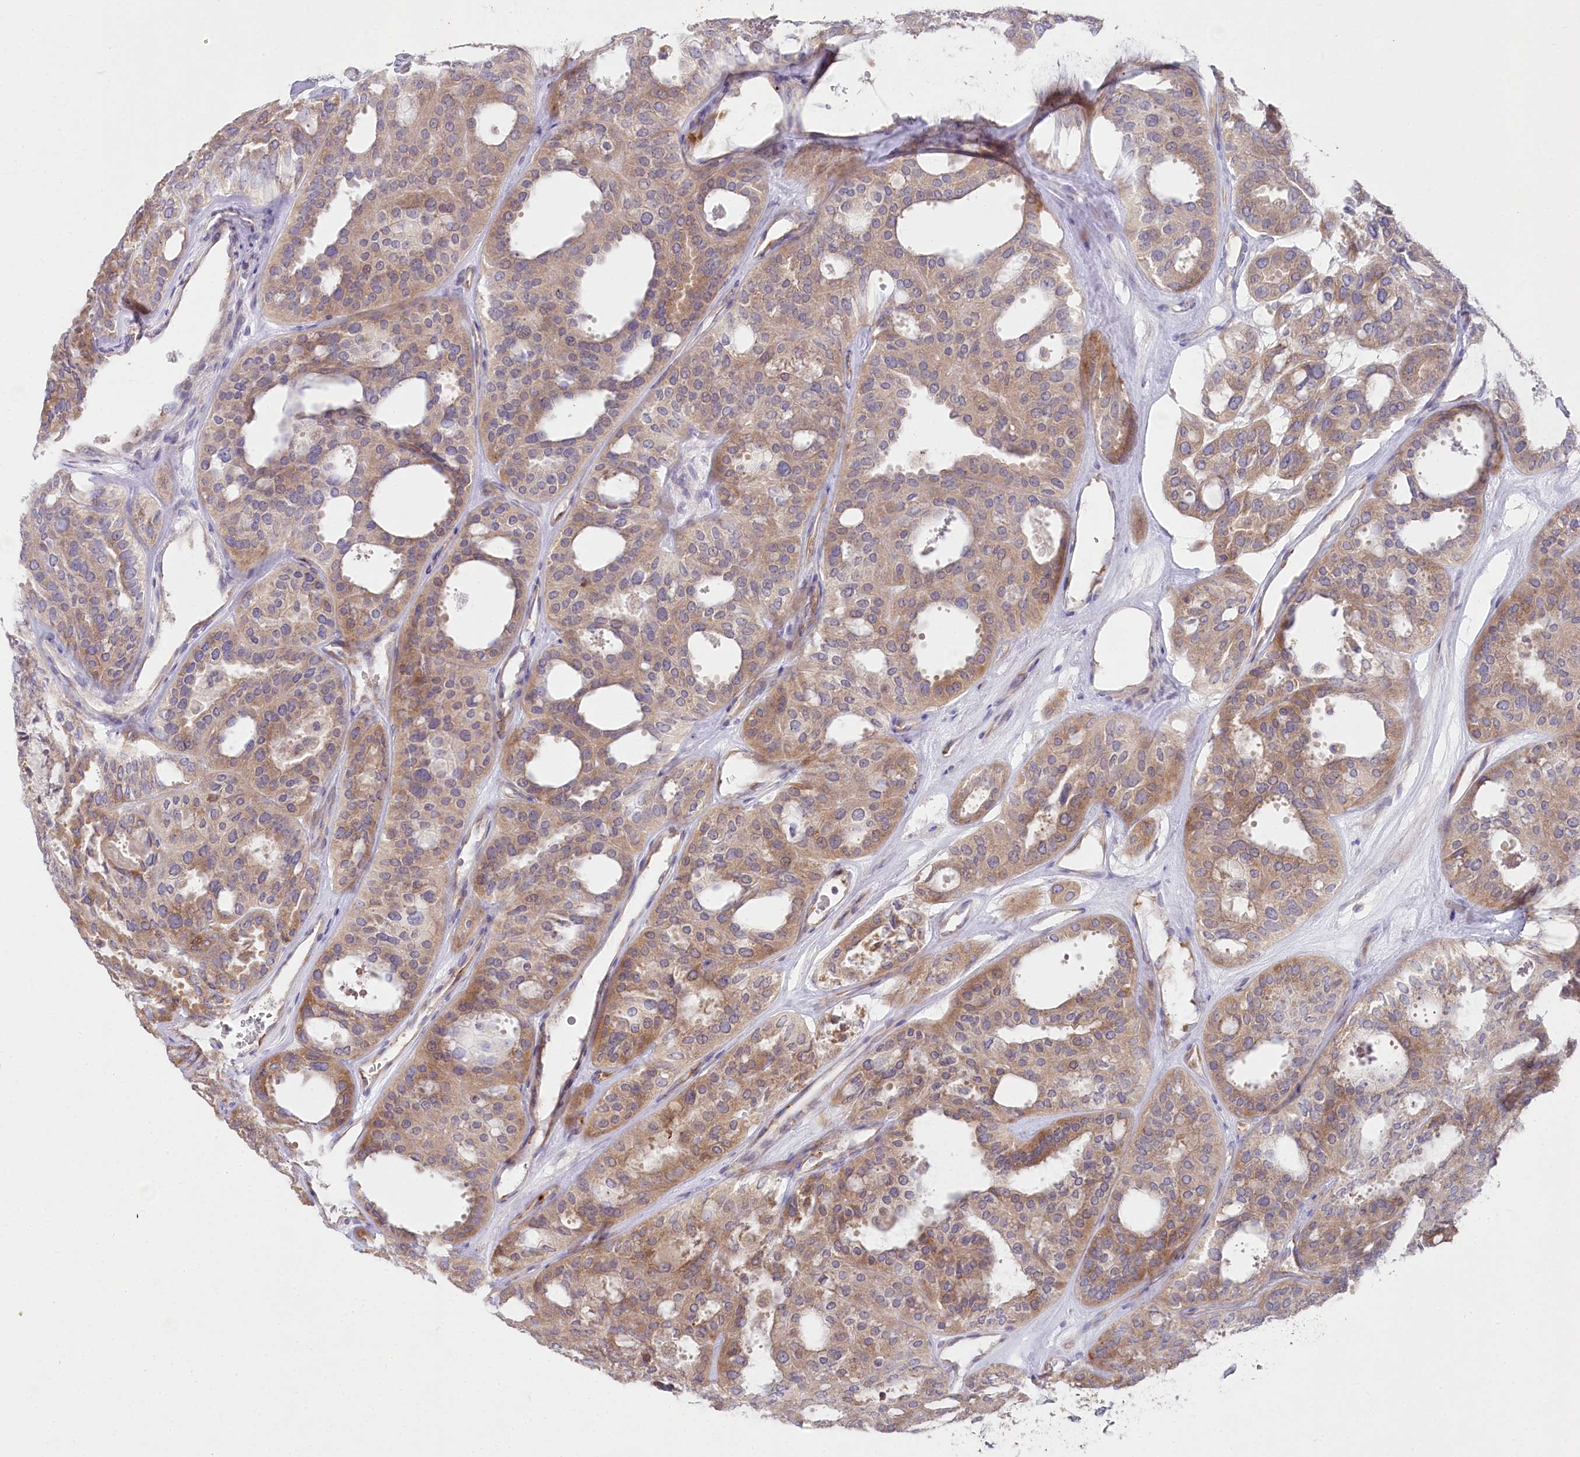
{"staining": {"intensity": "moderate", "quantity": ">75%", "location": "cytoplasmic/membranous"}, "tissue": "thyroid cancer", "cell_type": "Tumor cells", "image_type": "cancer", "snomed": [{"axis": "morphology", "description": "Follicular adenoma carcinoma, NOS"}, {"axis": "topography", "description": "Thyroid gland"}], "caption": "Moderate cytoplasmic/membranous protein staining is appreciated in approximately >75% of tumor cells in follicular adenoma carcinoma (thyroid). Using DAB (brown) and hematoxylin (blue) stains, captured at high magnification using brightfield microscopy.", "gene": "POGLUT1", "patient": {"sex": "male", "age": 75}}